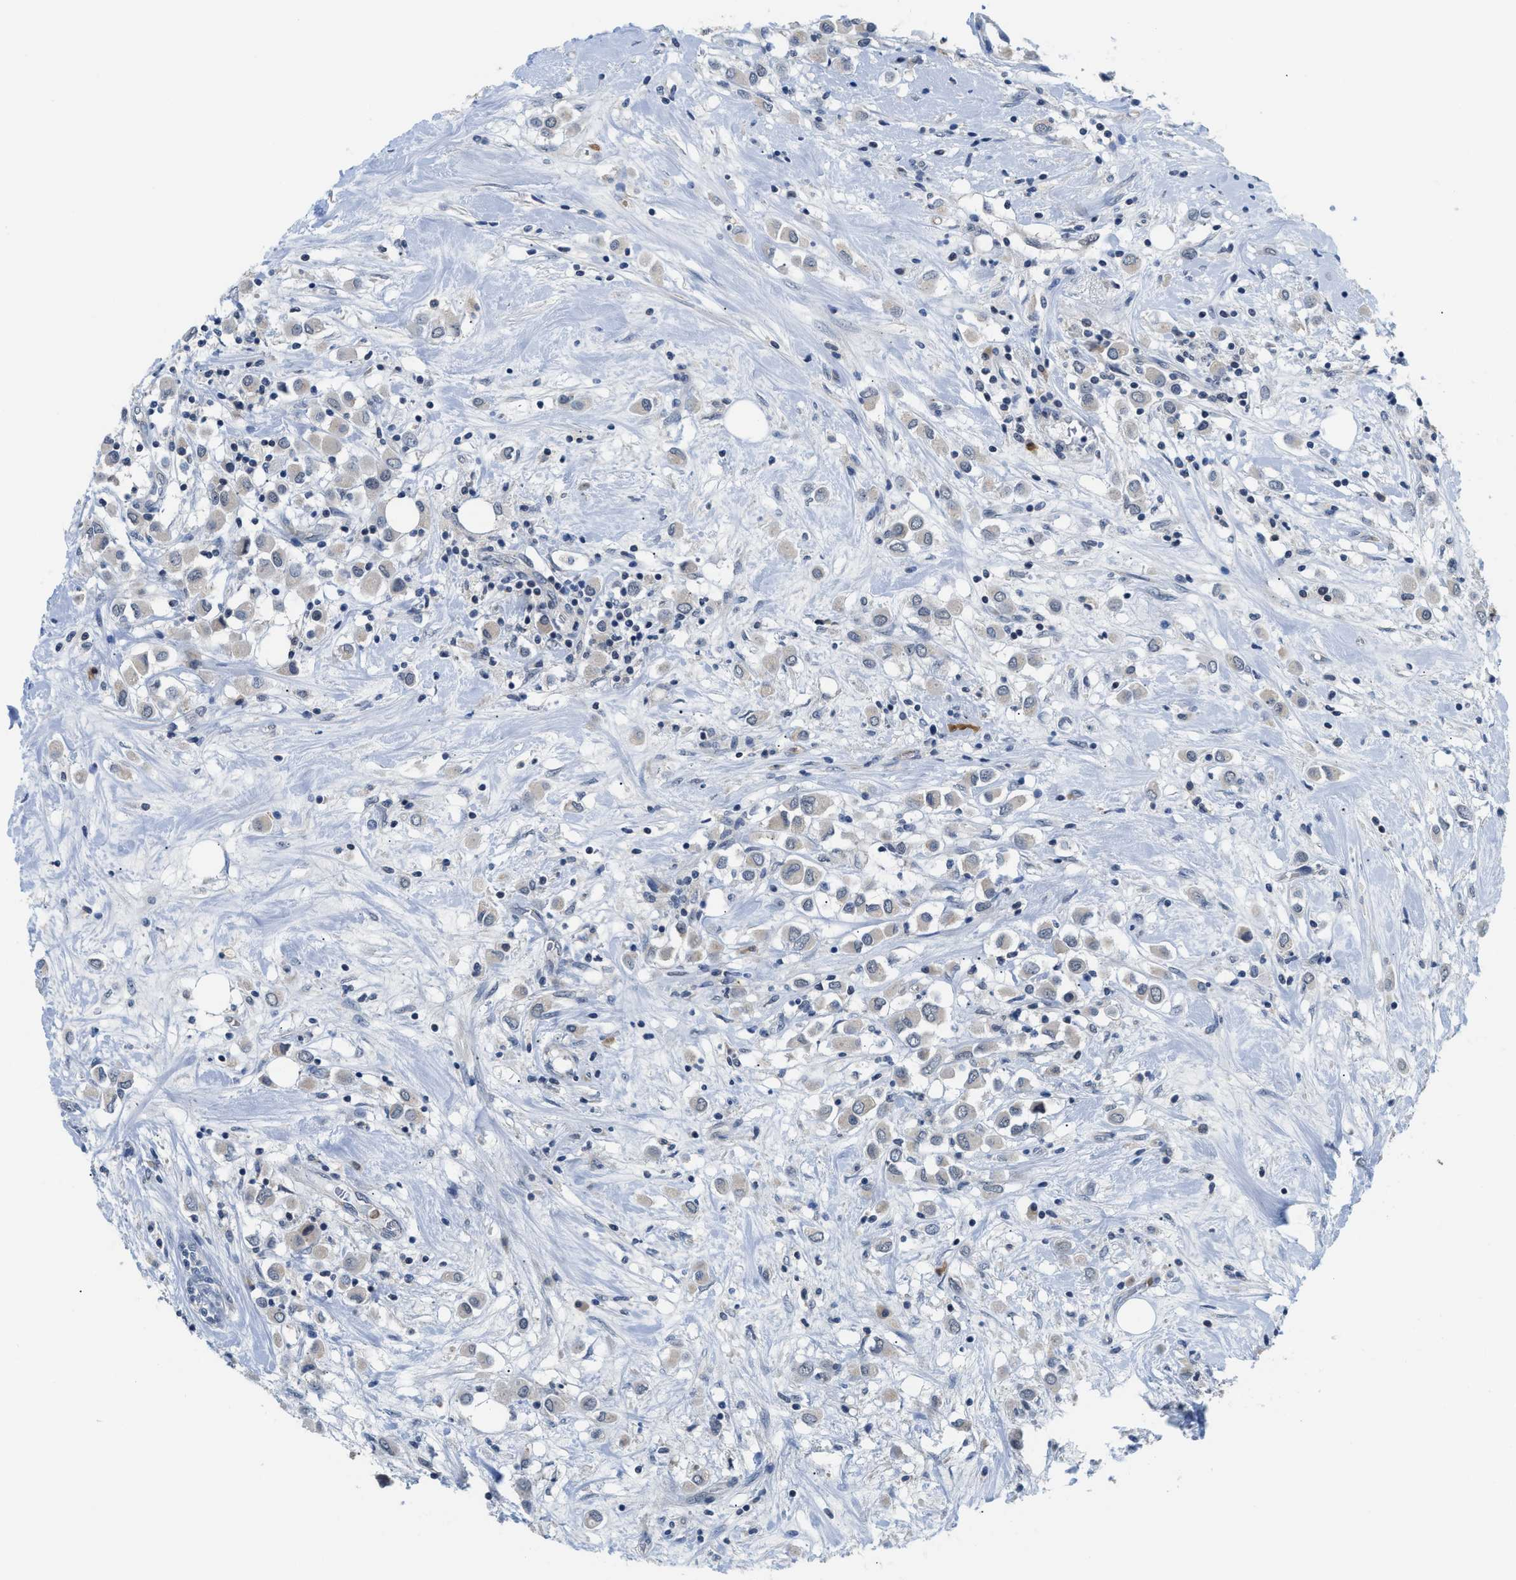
{"staining": {"intensity": "negative", "quantity": "none", "location": "none"}, "tissue": "breast cancer", "cell_type": "Tumor cells", "image_type": "cancer", "snomed": [{"axis": "morphology", "description": "Duct carcinoma"}, {"axis": "topography", "description": "Breast"}], "caption": "Tumor cells show no significant positivity in infiltrating ductal carcinoma (breast).", "gene": "PSAT1", "patient": {"sex": "female", "age": 61}}